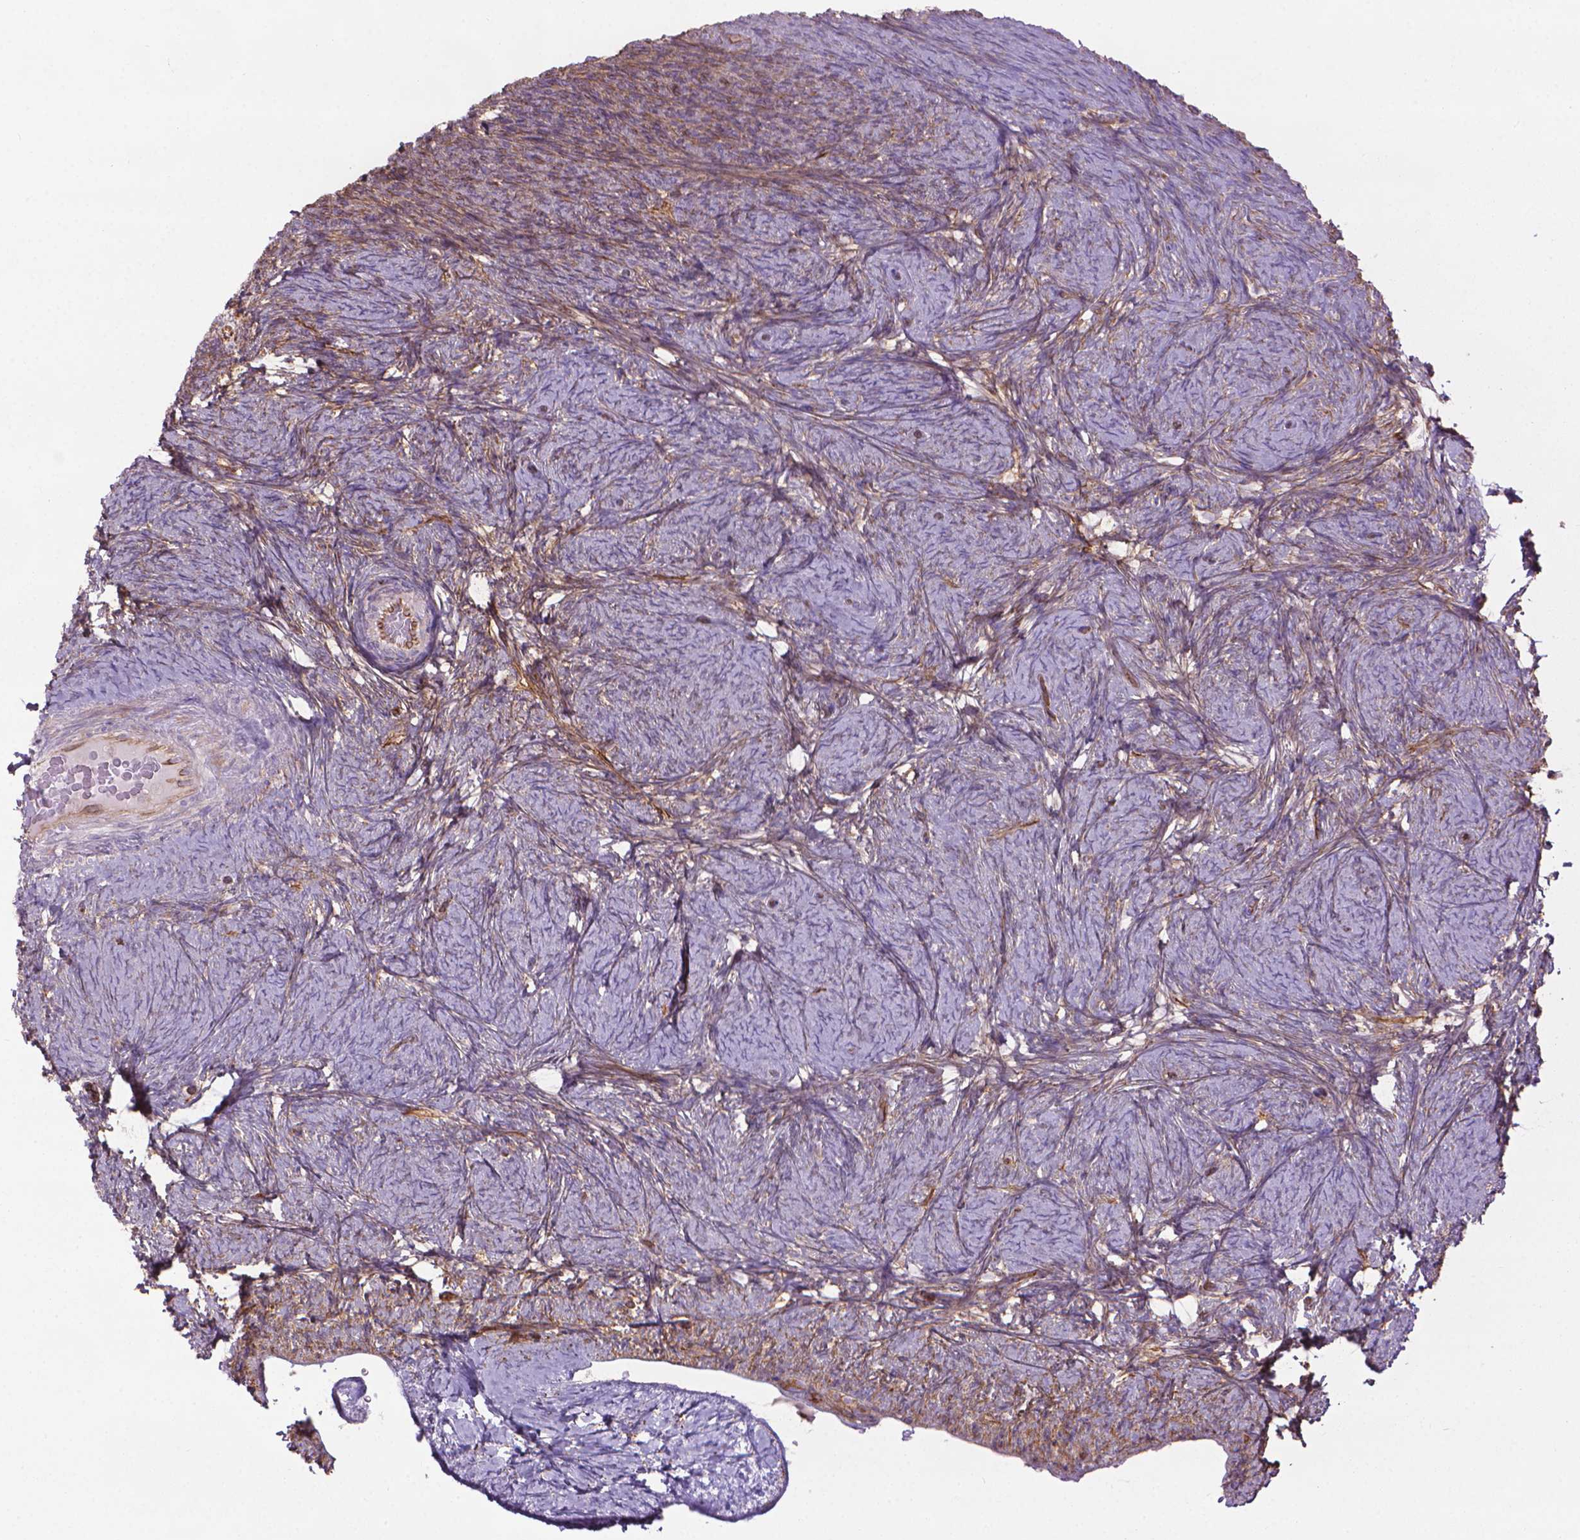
{"staining": {"intensity": "moderate", "quantity": "25%-75%", "location": "cytoplasmic/membranous"}, "tissue": "ovary", "cell_type": "Ovarian stroma cells", "image_type": "normal", "snomed": [{"axis": "morphology", "description": "Normal tissue, NOS"}, {"axis": "topography", "description": "Ovary"}], "caption": "Moderate cytoplasmic/membranous staining for a protein is appreciated in about 25%-75% of ovarian stroma cells of unremarkable ovary using IHC.", "gene": "TENT5A", "patient": {"sex": "female", "age": 34}}